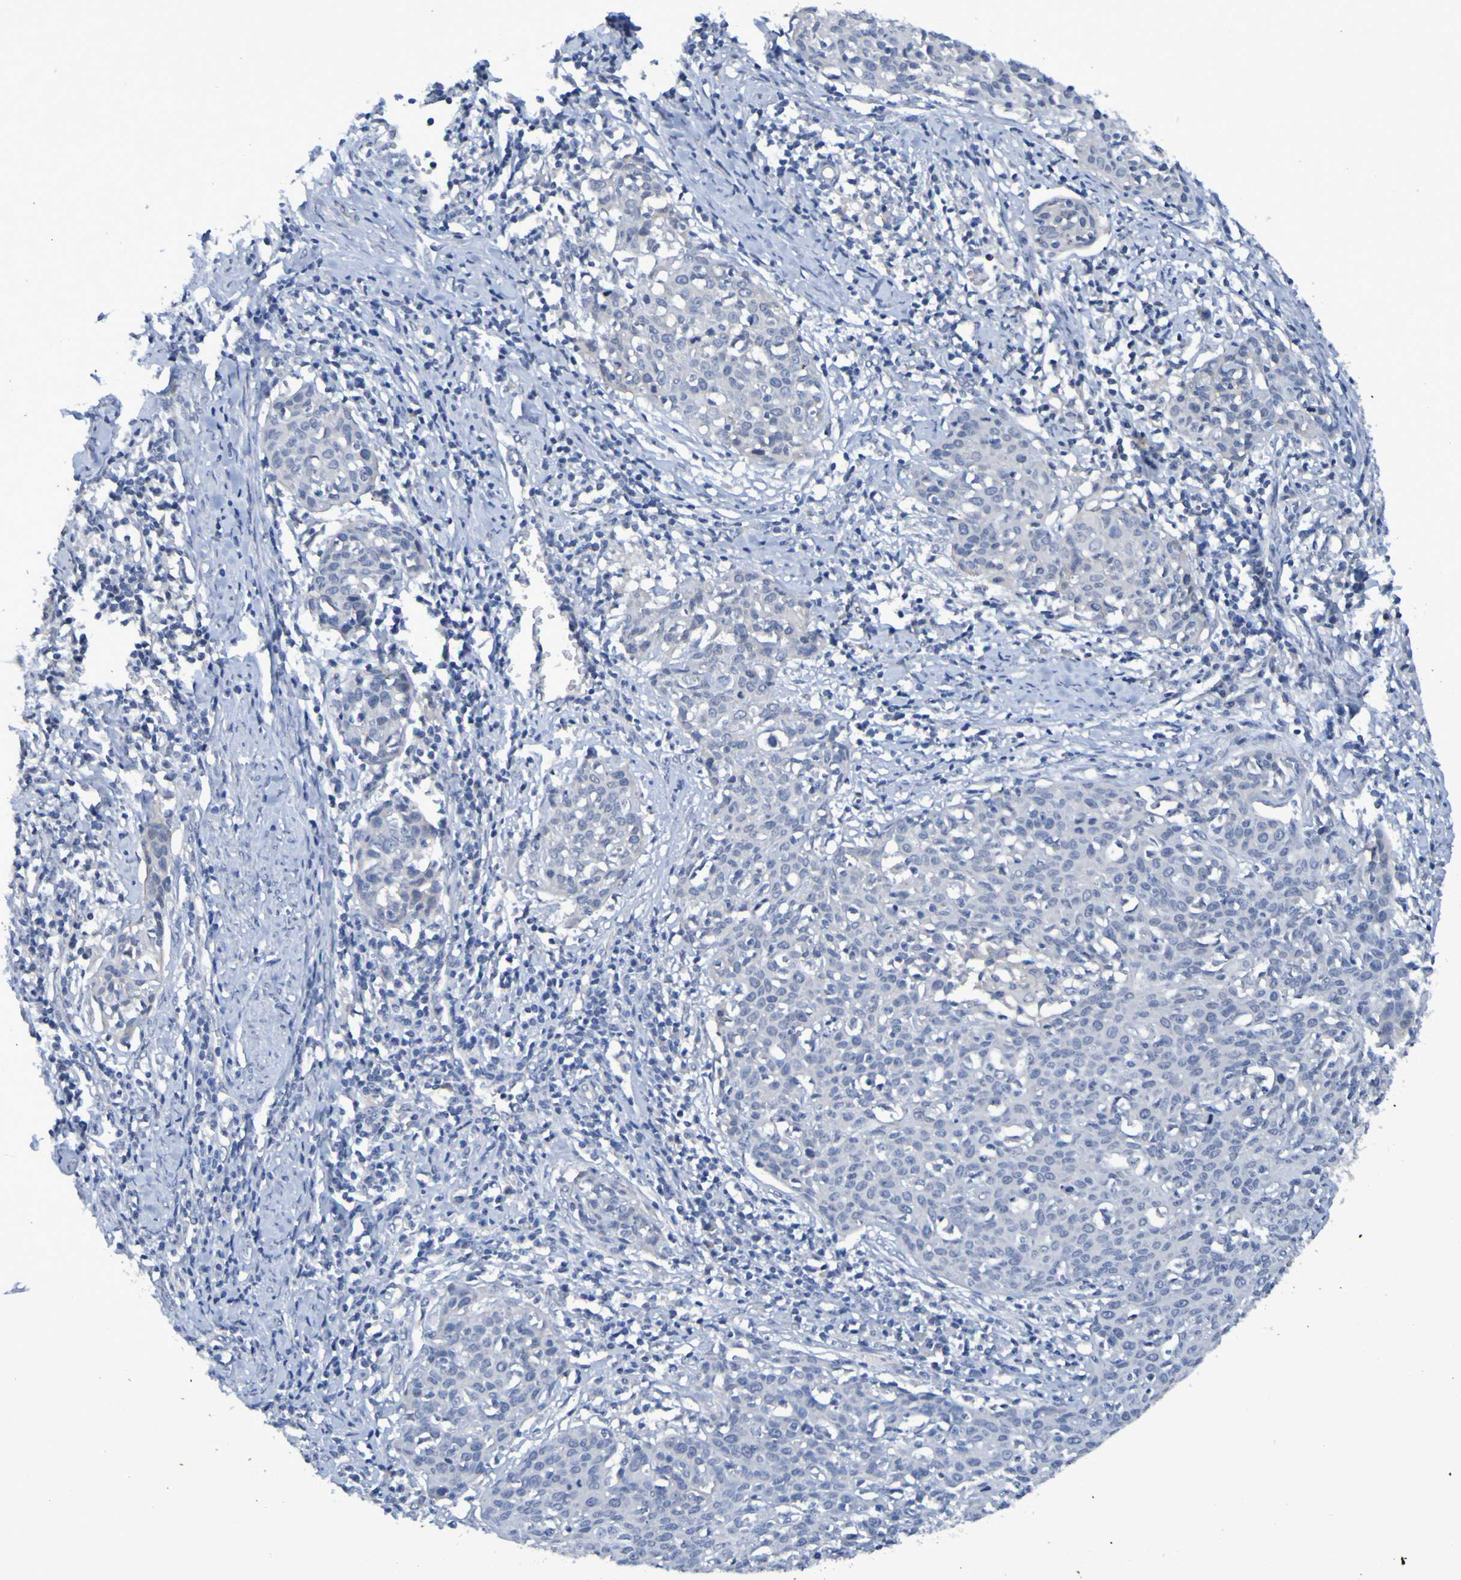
{"staining": {"intensity": "negative", "quantity": "none", "location": "none"}, "tissue": "cervical cancer", "cell_type": "Tumor cells", "image_type": "cancer", "snomed": [{"axis": "morphology", "description": "Squamous cell carcinoma, NOS"}, {"axis": "topography", "description": "Cervix"}], "caption": "Human squamous cell carcinoma (cervical) stained for a protein using IHC exhibits no staining in tumor cells.", "gene": "VMA21", "patient": {"sex": "female", "age": 38}}